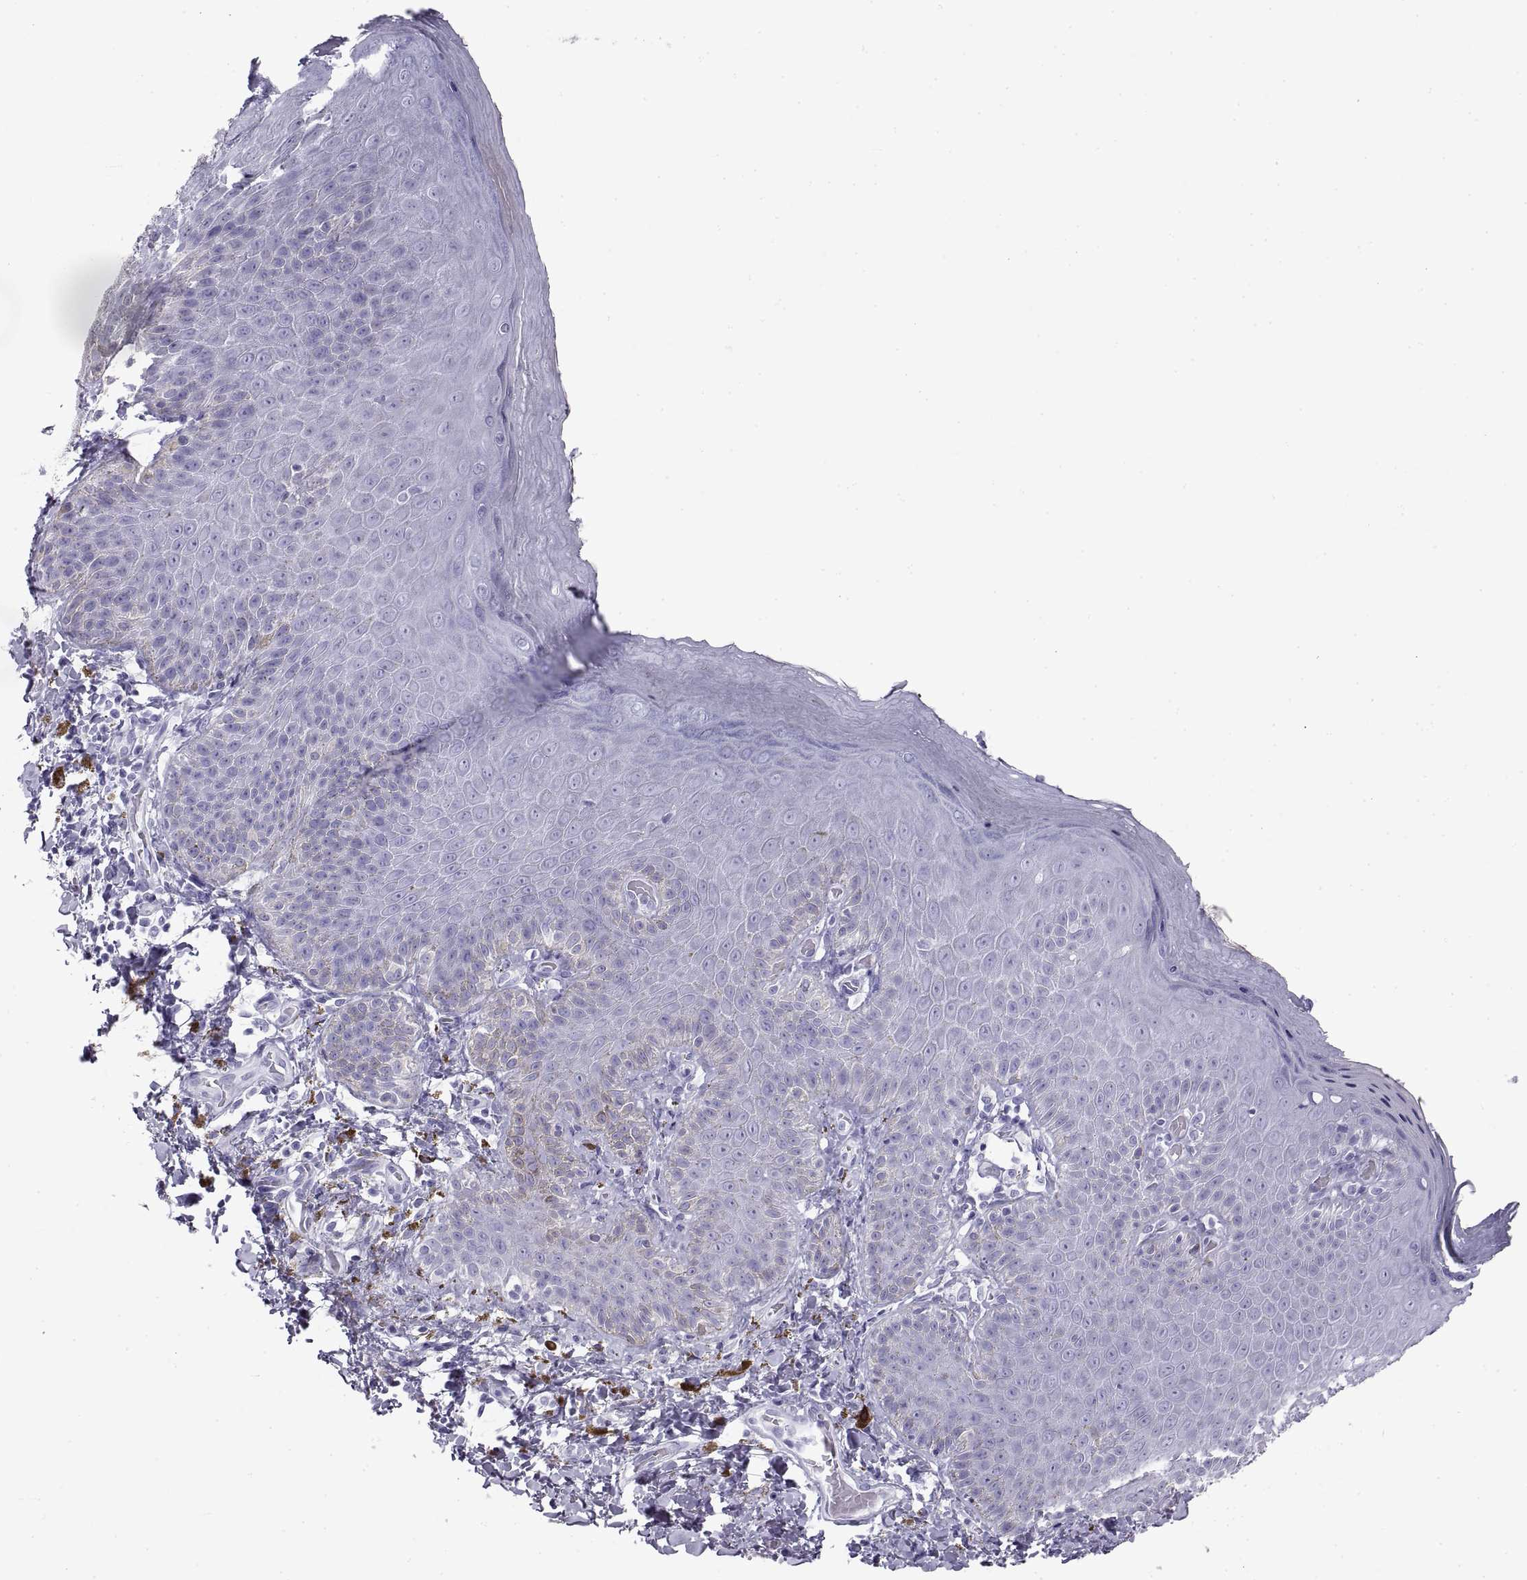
{"staining": {"intensity": "negative", "quantity": "none", "location": "none"}, "tissue": "skin", "cell_type": "Epidermal cells", "image_type": "normal", "snomed": [{"axis": "morphology", "description": "Normal tissue, NOS"}, {"axis": "topography", "description": "Anal"}], "caption": "A micrograph of human skin is negative for staining in epidermal cells. Brightfield microscopy of IHC stained with DAB (3,3'-diaminobenzidine) (brown) and hematoxylin (blue), captured at high magnification.", "gene": "RLBP1", "patient": {"sex": "male", "age": 53}}